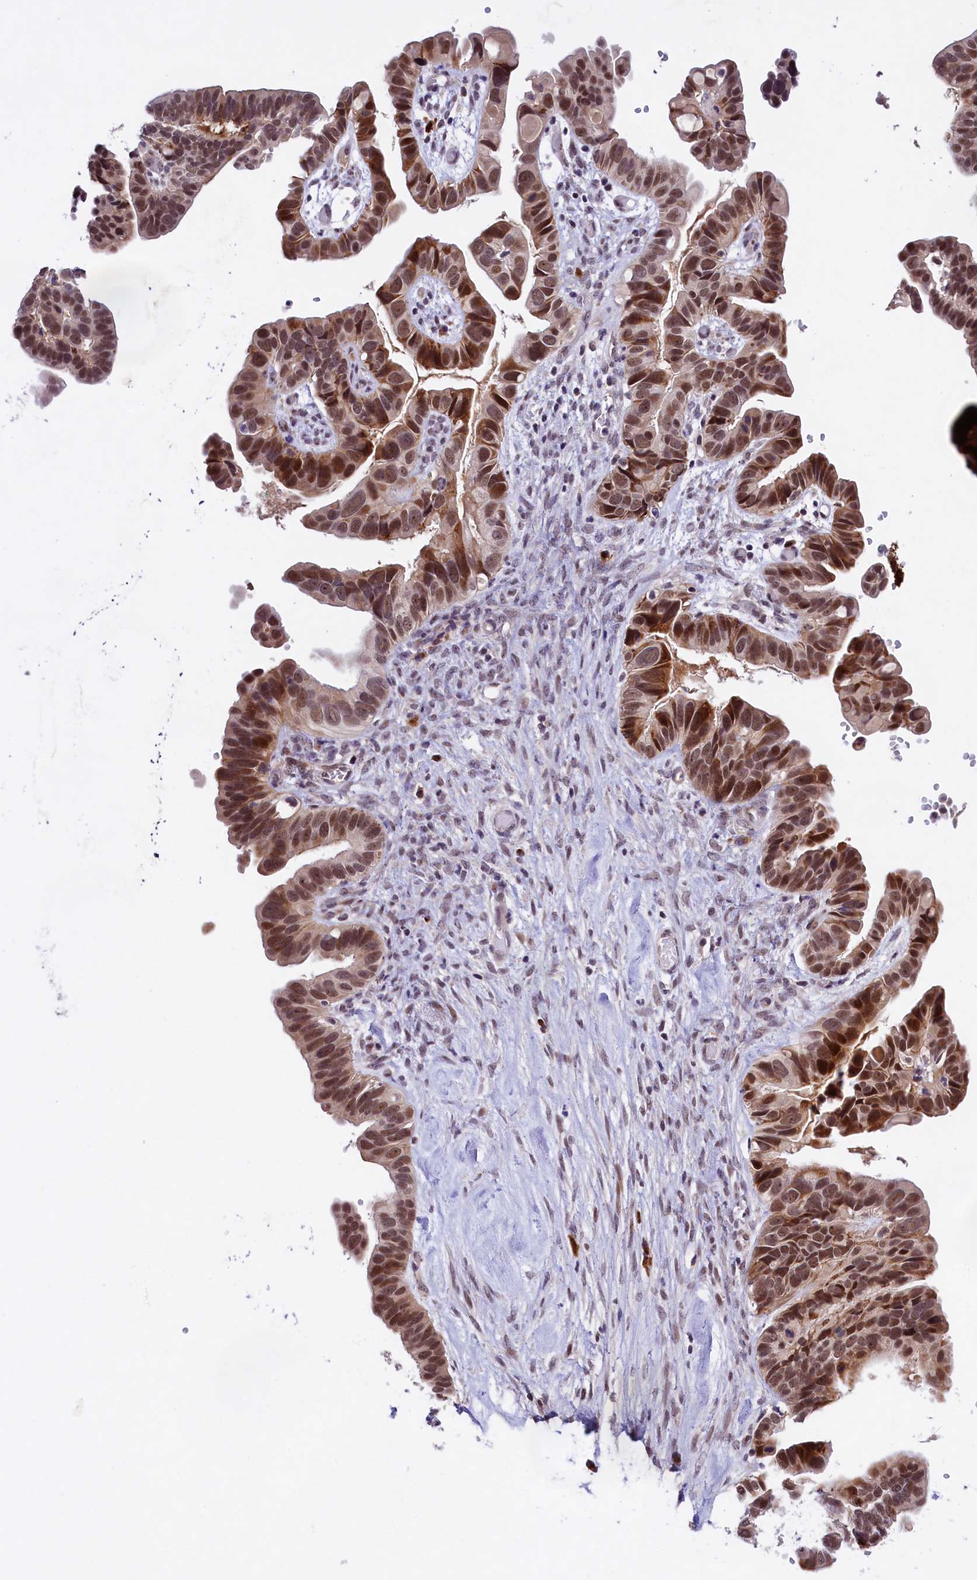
{"staining": {"intensity": "moderate", "quantity": ">75%", "location": "nuclear"}, "tissue": "ovarian cancer", "cell_type": "Tumor cells", "image_type": "cancer", "snomed": [{"axis": "morphology", "description": "Cystadenocarcinoma, serous, NOS"}, {"axis": "topography", "description": "Ovary"}], "caption": "Ovarian cancer stained with immunohistochemistry displays moderate nuclear staining in approximately >75% of tumor cells.", "gene": "FBXO45", "patient": {"sex": "female", "age": 56}}